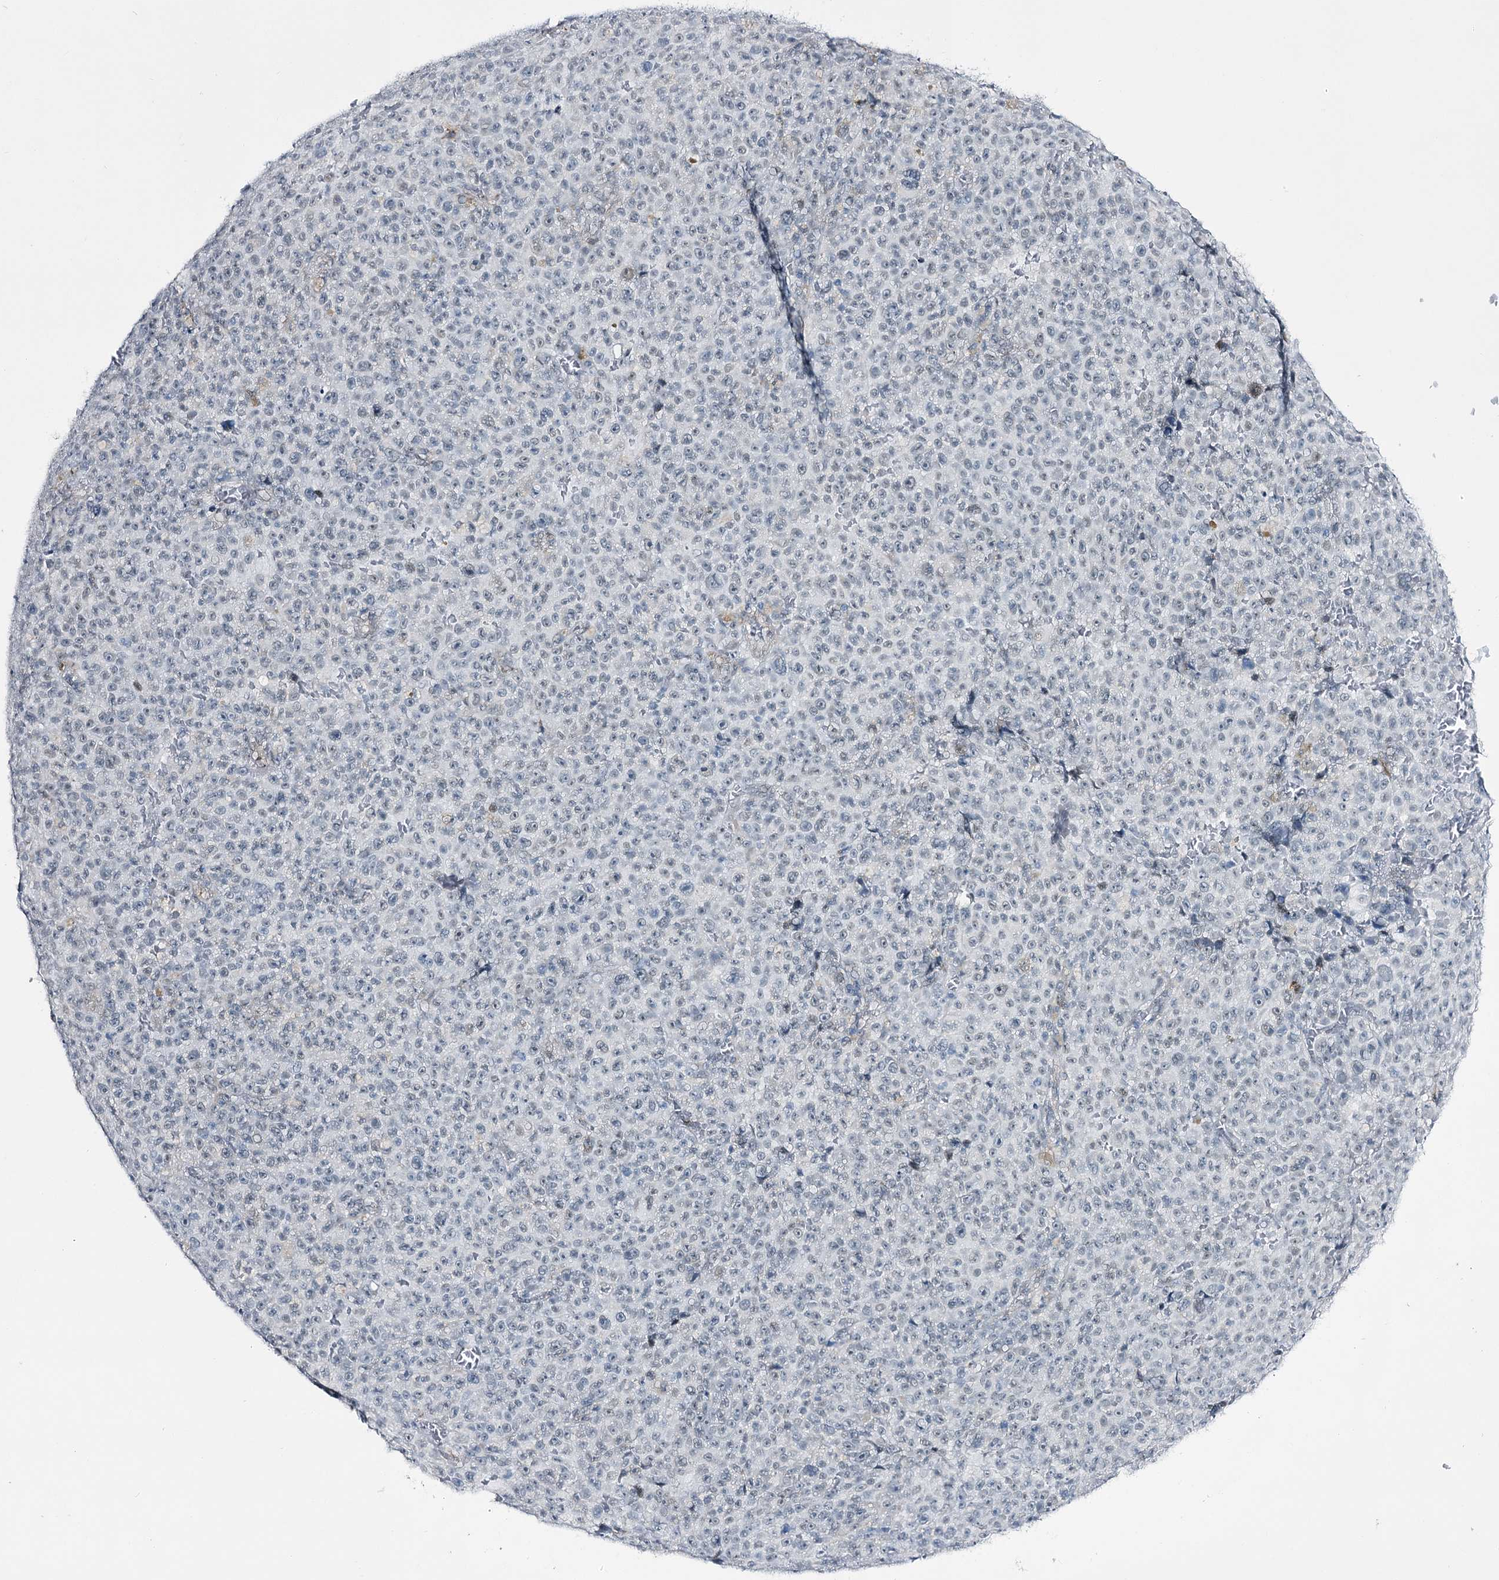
{"staining": {"intensity": "negative", "quantity": "none", "location": "none"}, "tissue": "melanoma", "cell_type": "Tumor cells", "image_type": "cancer", "snomed": [{"axis": "morphology", "description": "Malignant melanoma, NOS"}, {"axis": "topography", "description": "Skin"}], "caption": "This photomicrograph is of malignant melanoma stained with immunohistochemistry (IHC) to label a protein in brown with the nuclei are counter-stained blue. There is no staining in tumor cells.", "gene": "RBM15B", "patient": {"sex": "female", "age": 82}}